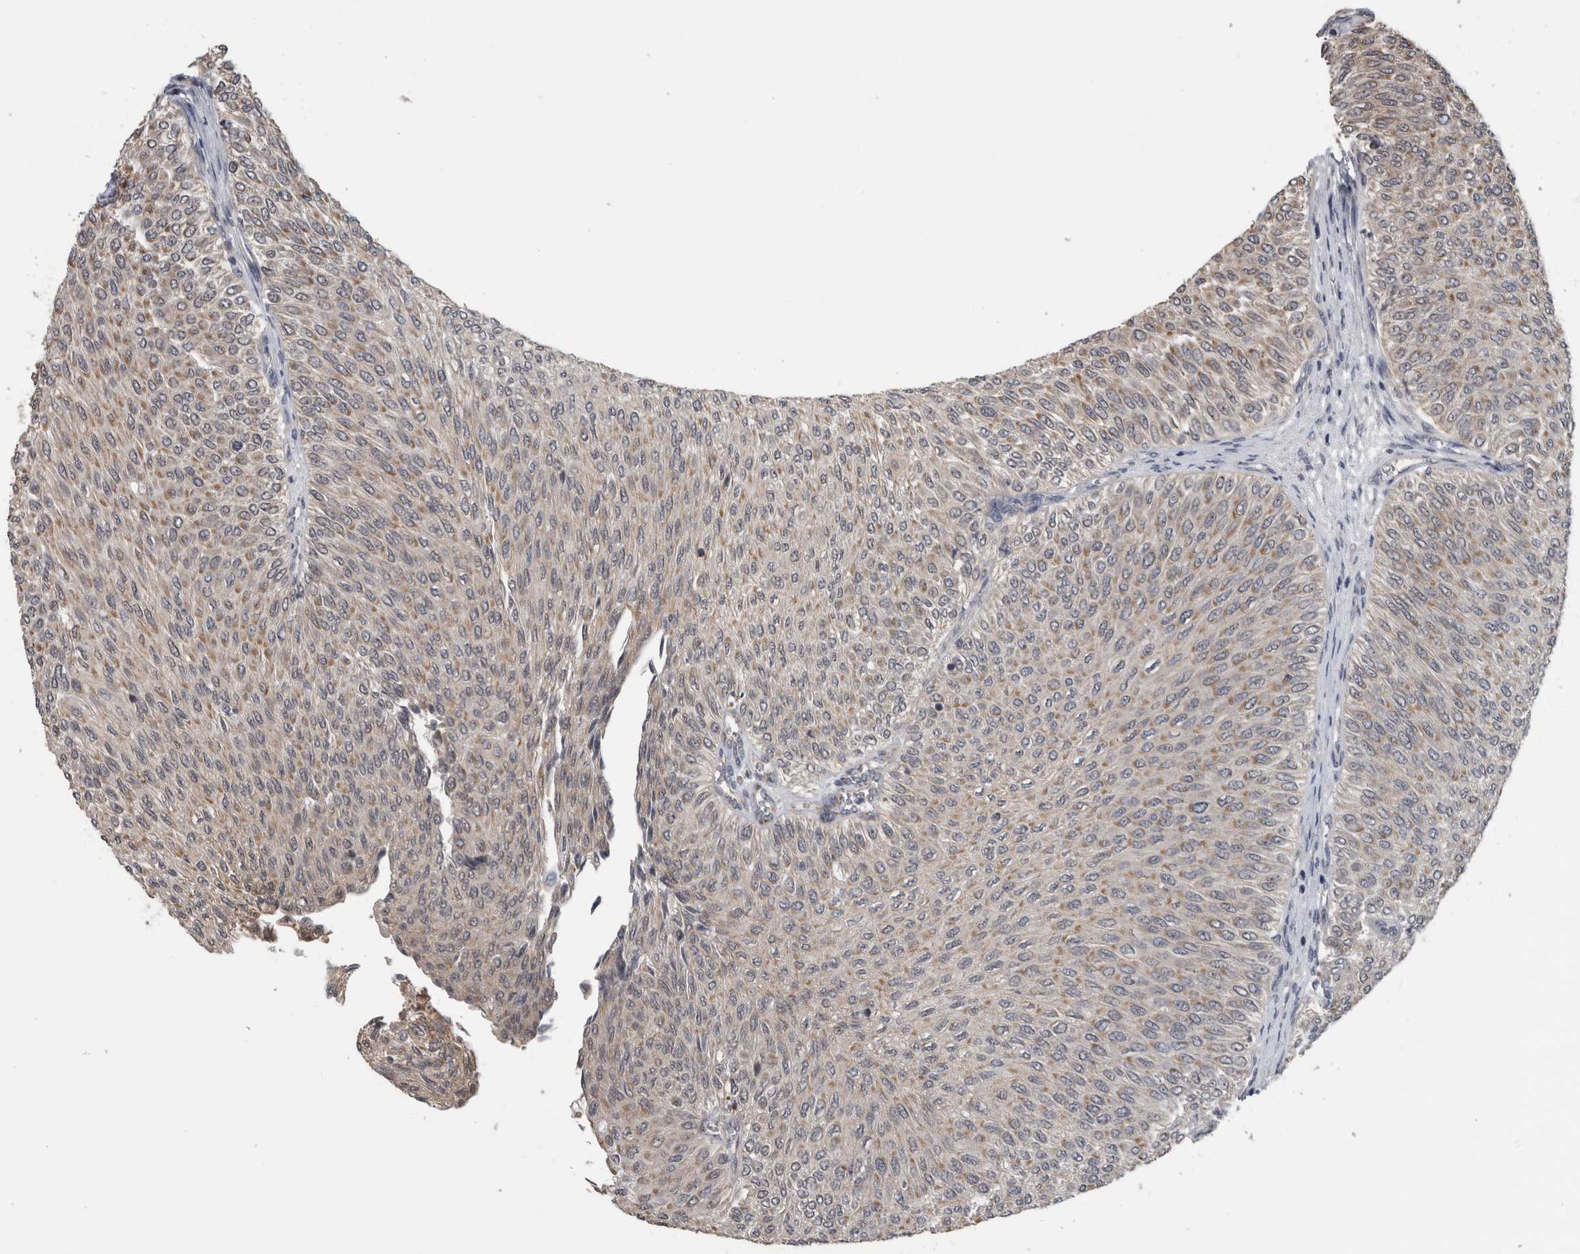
{"staining": {"intensity": "weak", "quantity": ">75%", "location": "cytoplasmic/membranous"}, "tissue": "urothelial cancer", "cell_type": "Tumor cells", "image_type": "cancer", "snomed": [{"axis": "morphology", "description": "Urothelial carcinoma, Low grade"}, {"axis": "topography", "description": "Urinary bladder"}], "caption": "Immunohistochemical staining of human urothelial carcinoma (low-grade) reveals low levels of weak cytoplasmic/membranous positivity in about >75% of tumor cells.", "gene": "OR2K2", "patient": {"sex": "male", "age": 78}}